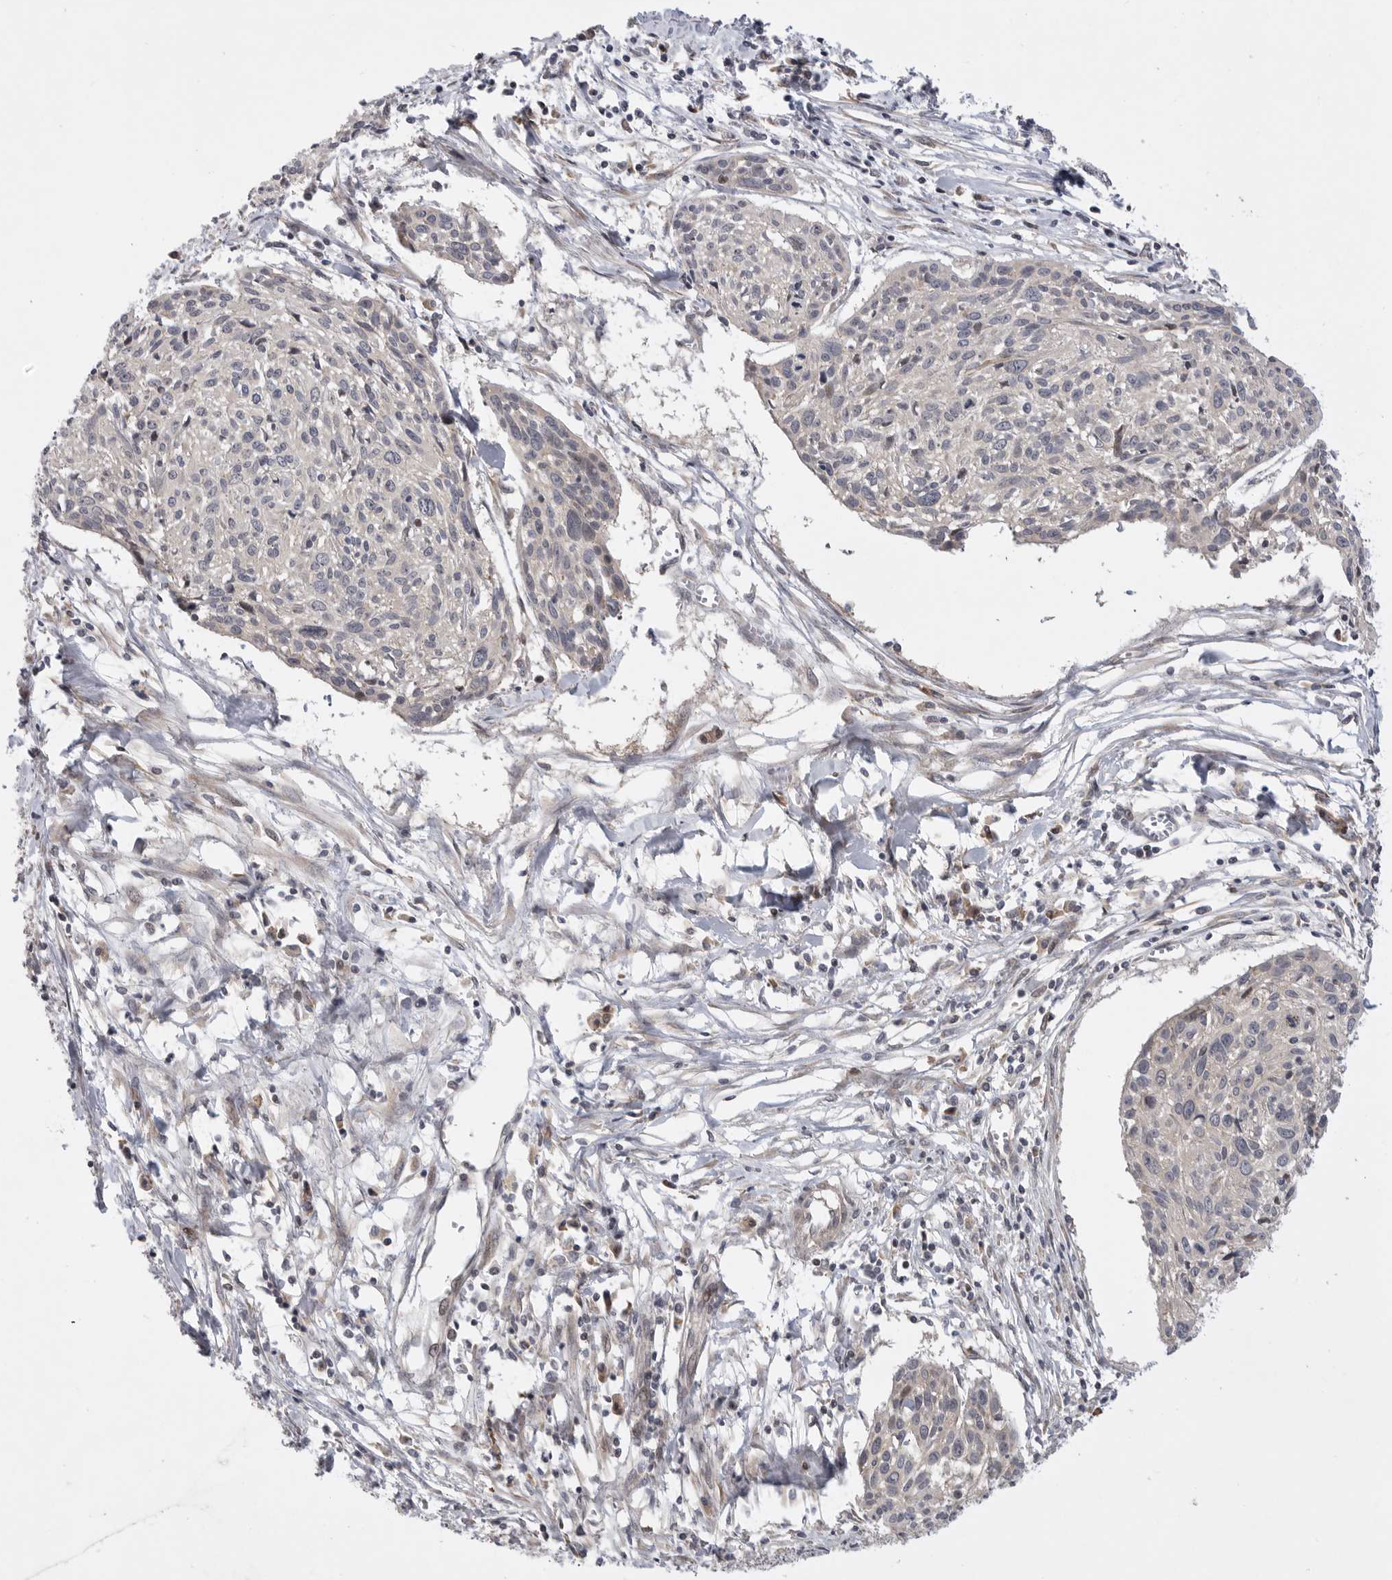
{"staining": {"intensity": "negative", "quantity": "none", "location": "none"}, "tissue": "cervical cancer", "cell_type": "Tumor cells", "image_type": "cancer", "snomed": [{"axis": "morphology", "description": "Squamous cell carcinoma, NOS"}, {"axis": "topography", "description": "Cervix"}], "caption": "Immunohistochemical staining of cervical squamous cell carcinoma displays no significant positivity in tumor cells.", "gene": "FBXO43", "patient": {"sex": "female", "age": 51}}